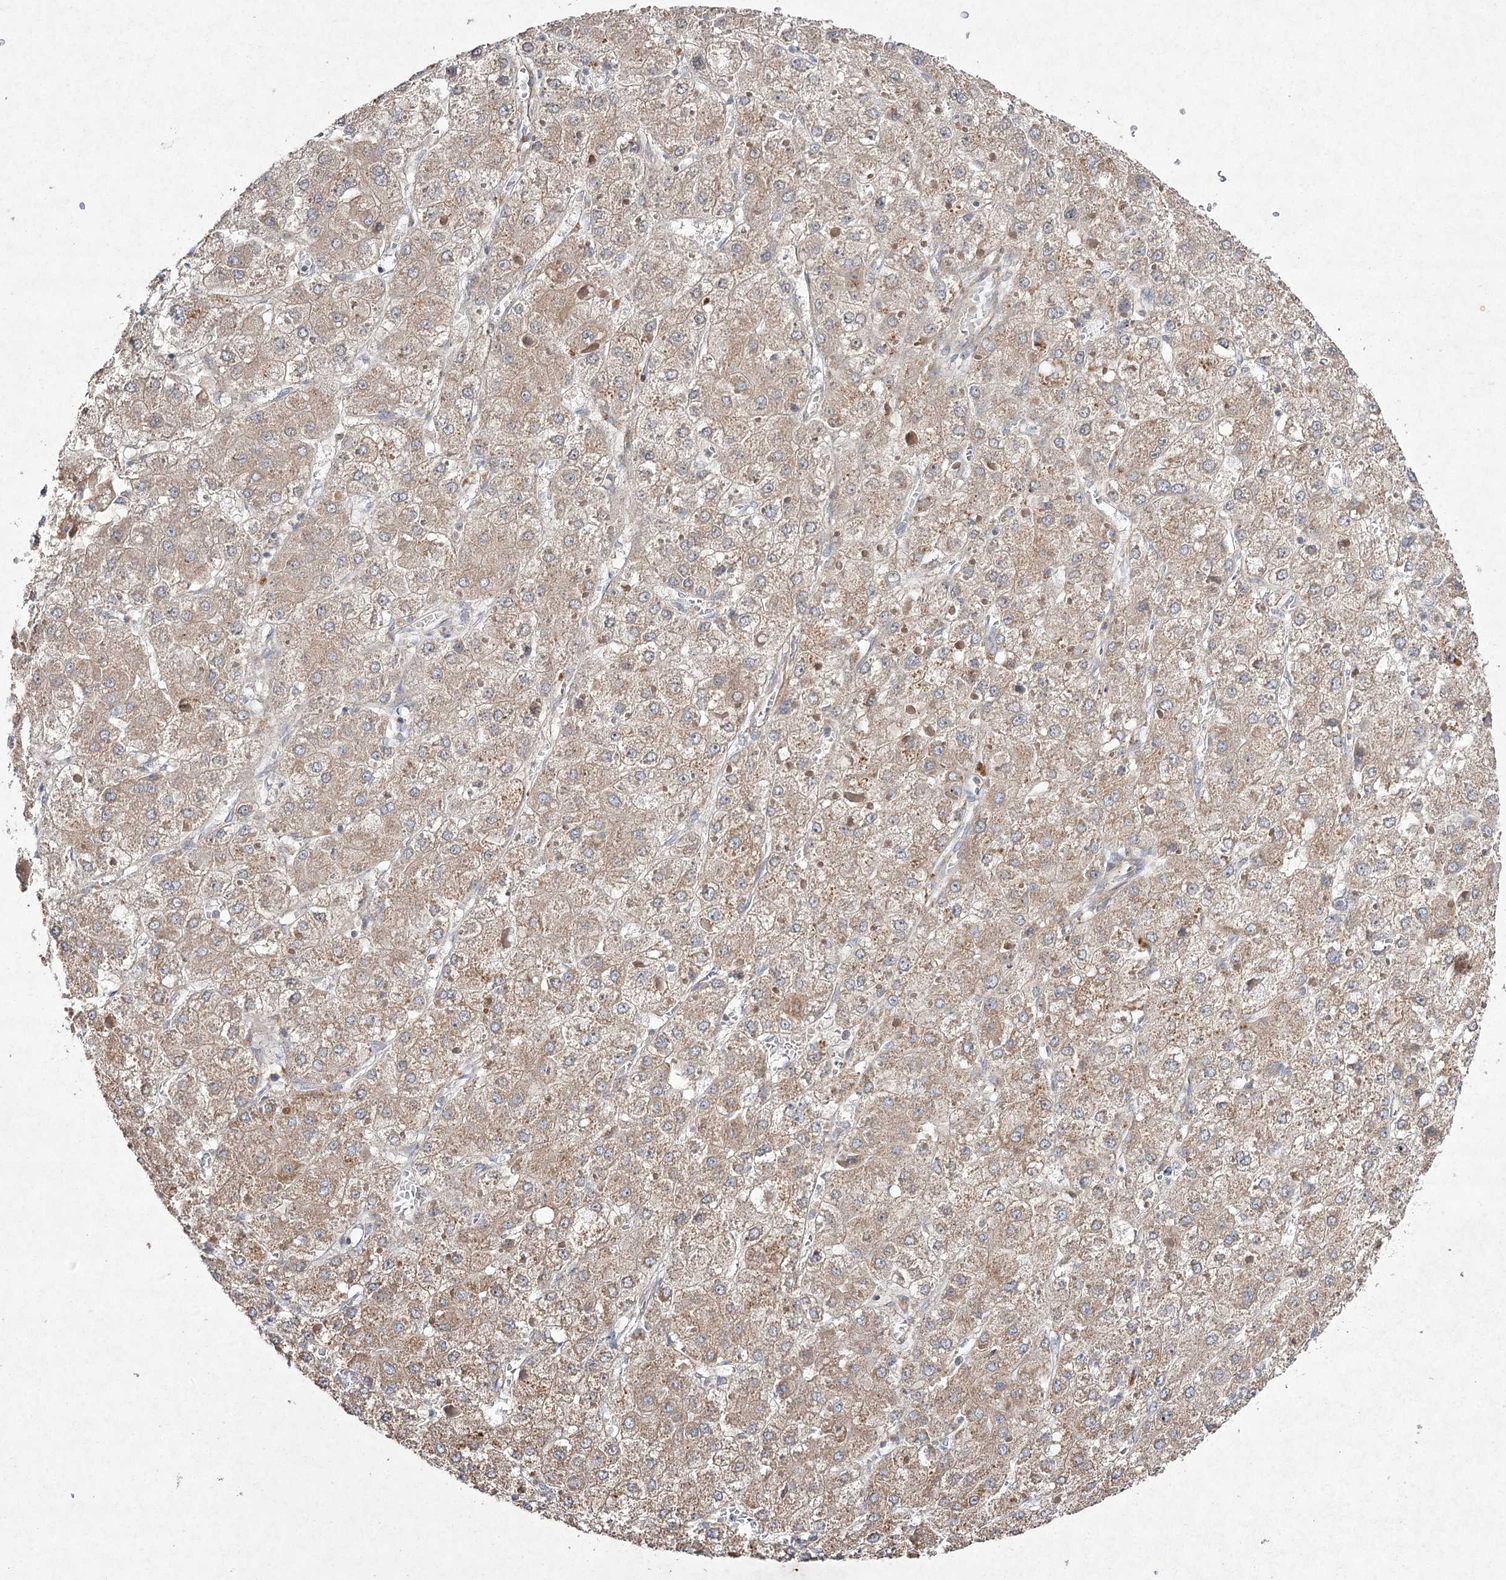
{"staining": {"intensity": "weak", "quantity": ">75%", "location": "cytoplasmic/membranous"}, "tissue": "liver cancer", "cell_type": "Tumor cells", "image_type": "cancer", "snomed": [{"axis": "morphology", "description": "Carcinoma, Hepatocellular, NOS"}, {"axis": "topography", "description": "Liver"}], "caption": "Immunohistochemistry photomicrograph of liver hepatocellular carcinoma stained for a protein (brown), which shows low levels of weak cytoplasmic/membranous positivity in approximately >75% of tumor cells.", "gene": "FANCL", "patient": {"sex": "female", "age": 73}}